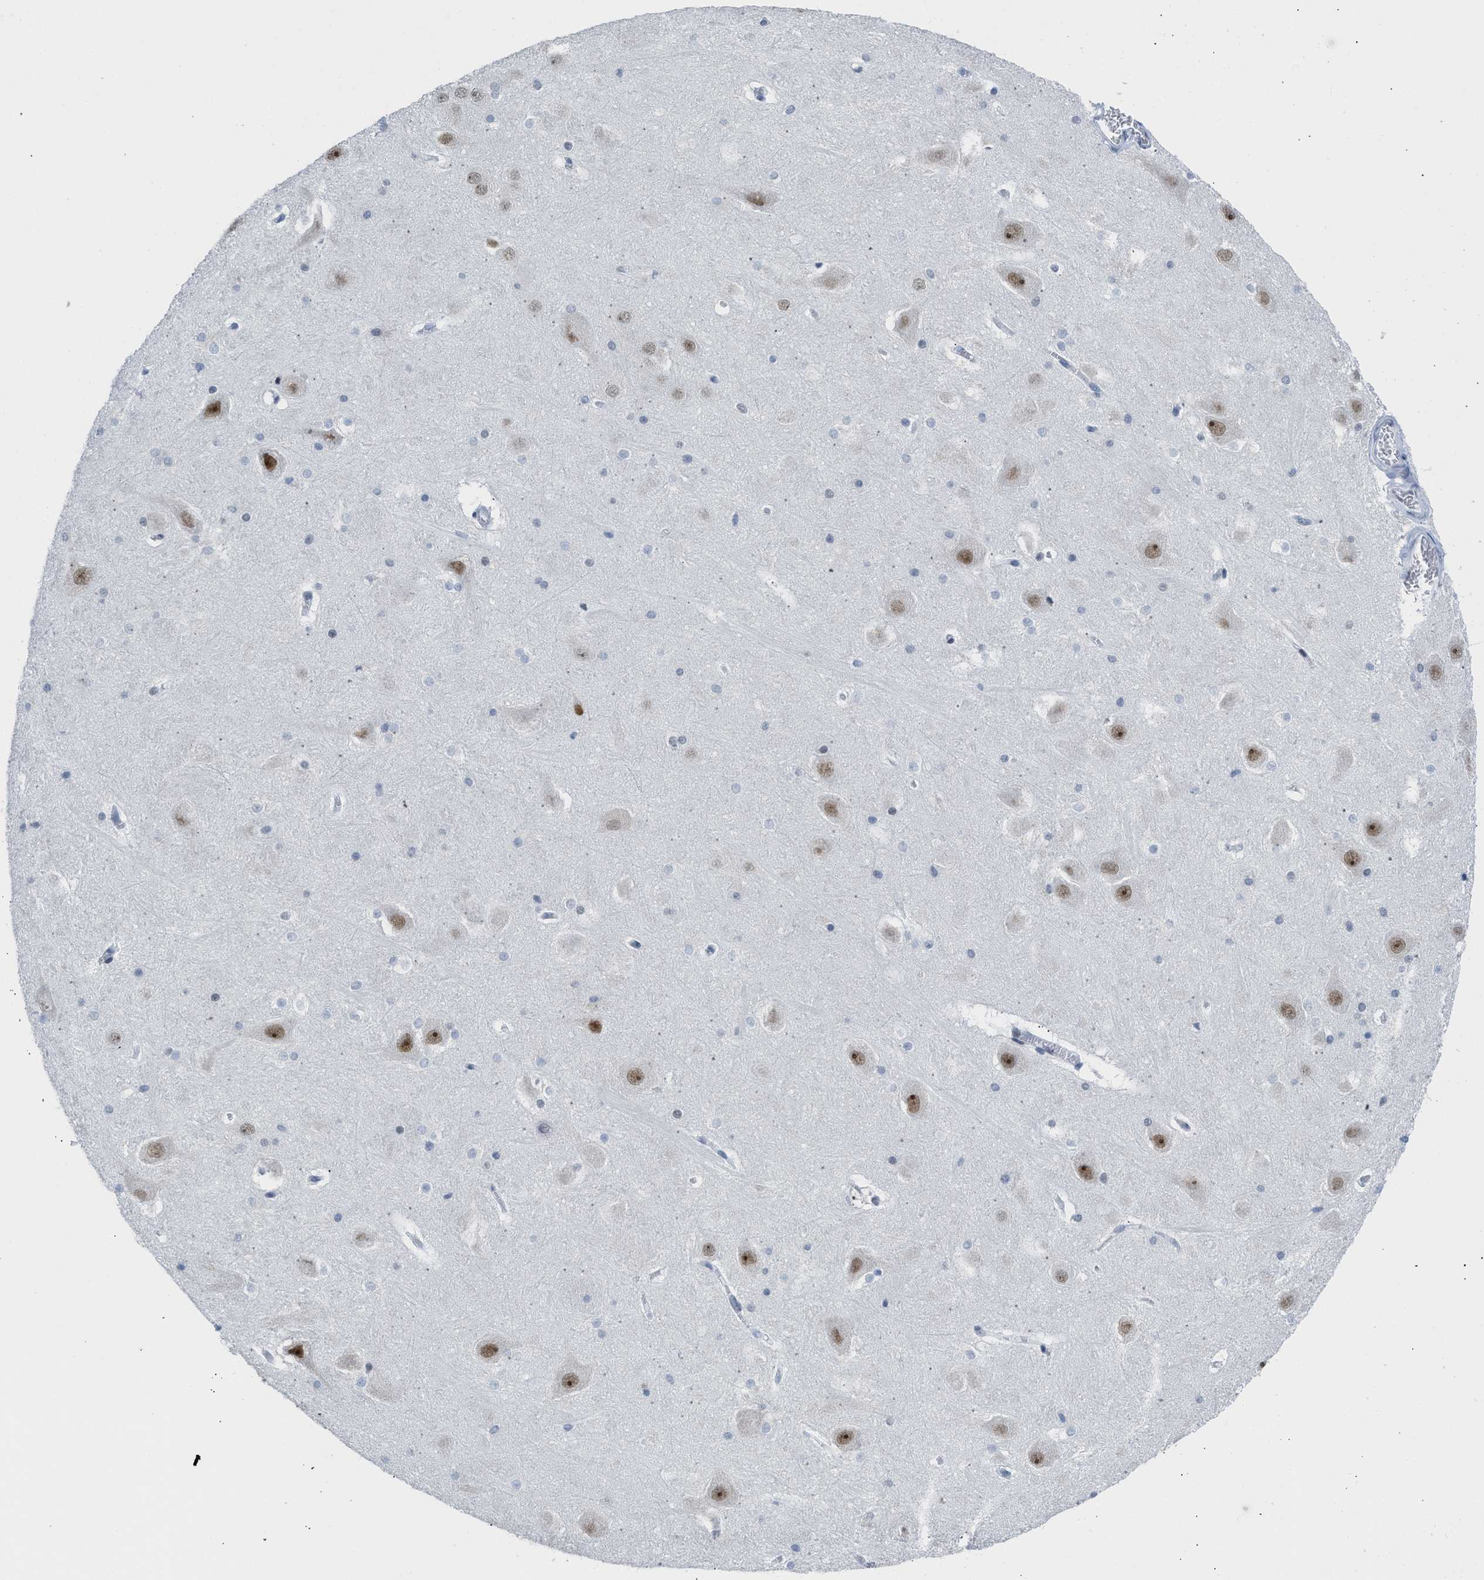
{"staining": {"intensity": "moderate", "quantity": "<25%", "location": "nuclear"}, "tissue": "hippocampus", "cell_type": "Glial cells", "image_type": "normal", "snomed": [{"axis": "morphology", "description": "Normal tissue, NOS"}, {"axis": "topography", "description": "Hippocampus"}], "caption": "Immunohistochemistry (IHC) (DAB (3,3'-diaminobenzidine)) staining of benign human hippocampus shows moderate nuclear protein positivity in approximately <25% of glial cells.", "gene": "TERF2IP", "patient": {"sex": "male", "age": 45}}